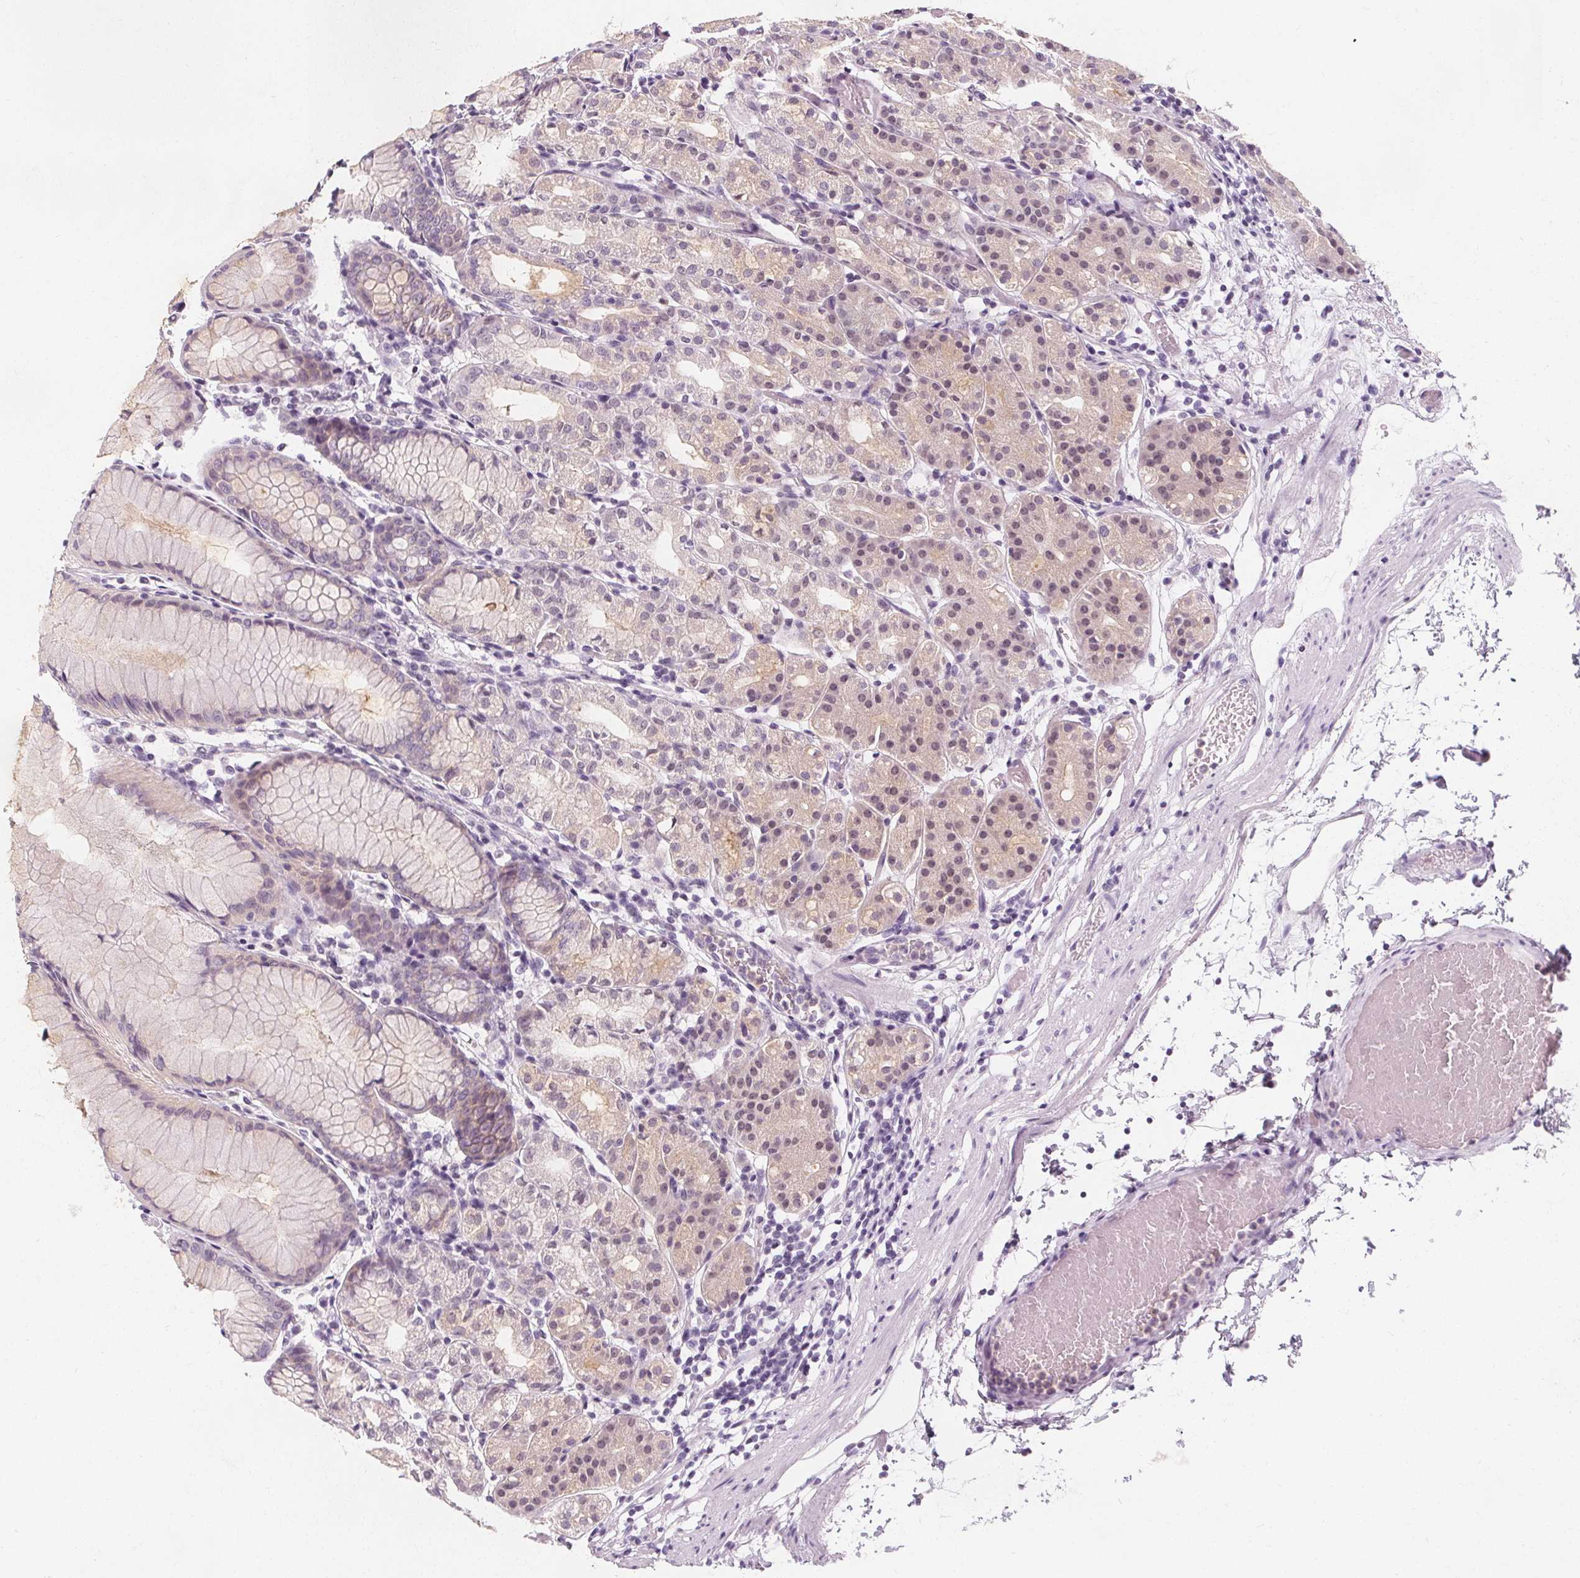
{"staining": {"intensity": "weak", "quantity": ">75%", "location": "cytoplasmic/membranous"}, "tissue": "stomach", "cell_type": "Glandular cells", "image_type": "normal", "snomed": [{"axis": "morphology", "description": "Normal tissue, NOS"}, {"axis": "topography", "description": "Stomach"}], "caption": "Glandular cells show low levels of weak cytoplasmic/membranous expression in about >75% of cells in benign stomach.", "gene": "UGP2", "patient": {"sex": "female", "age": 57}}